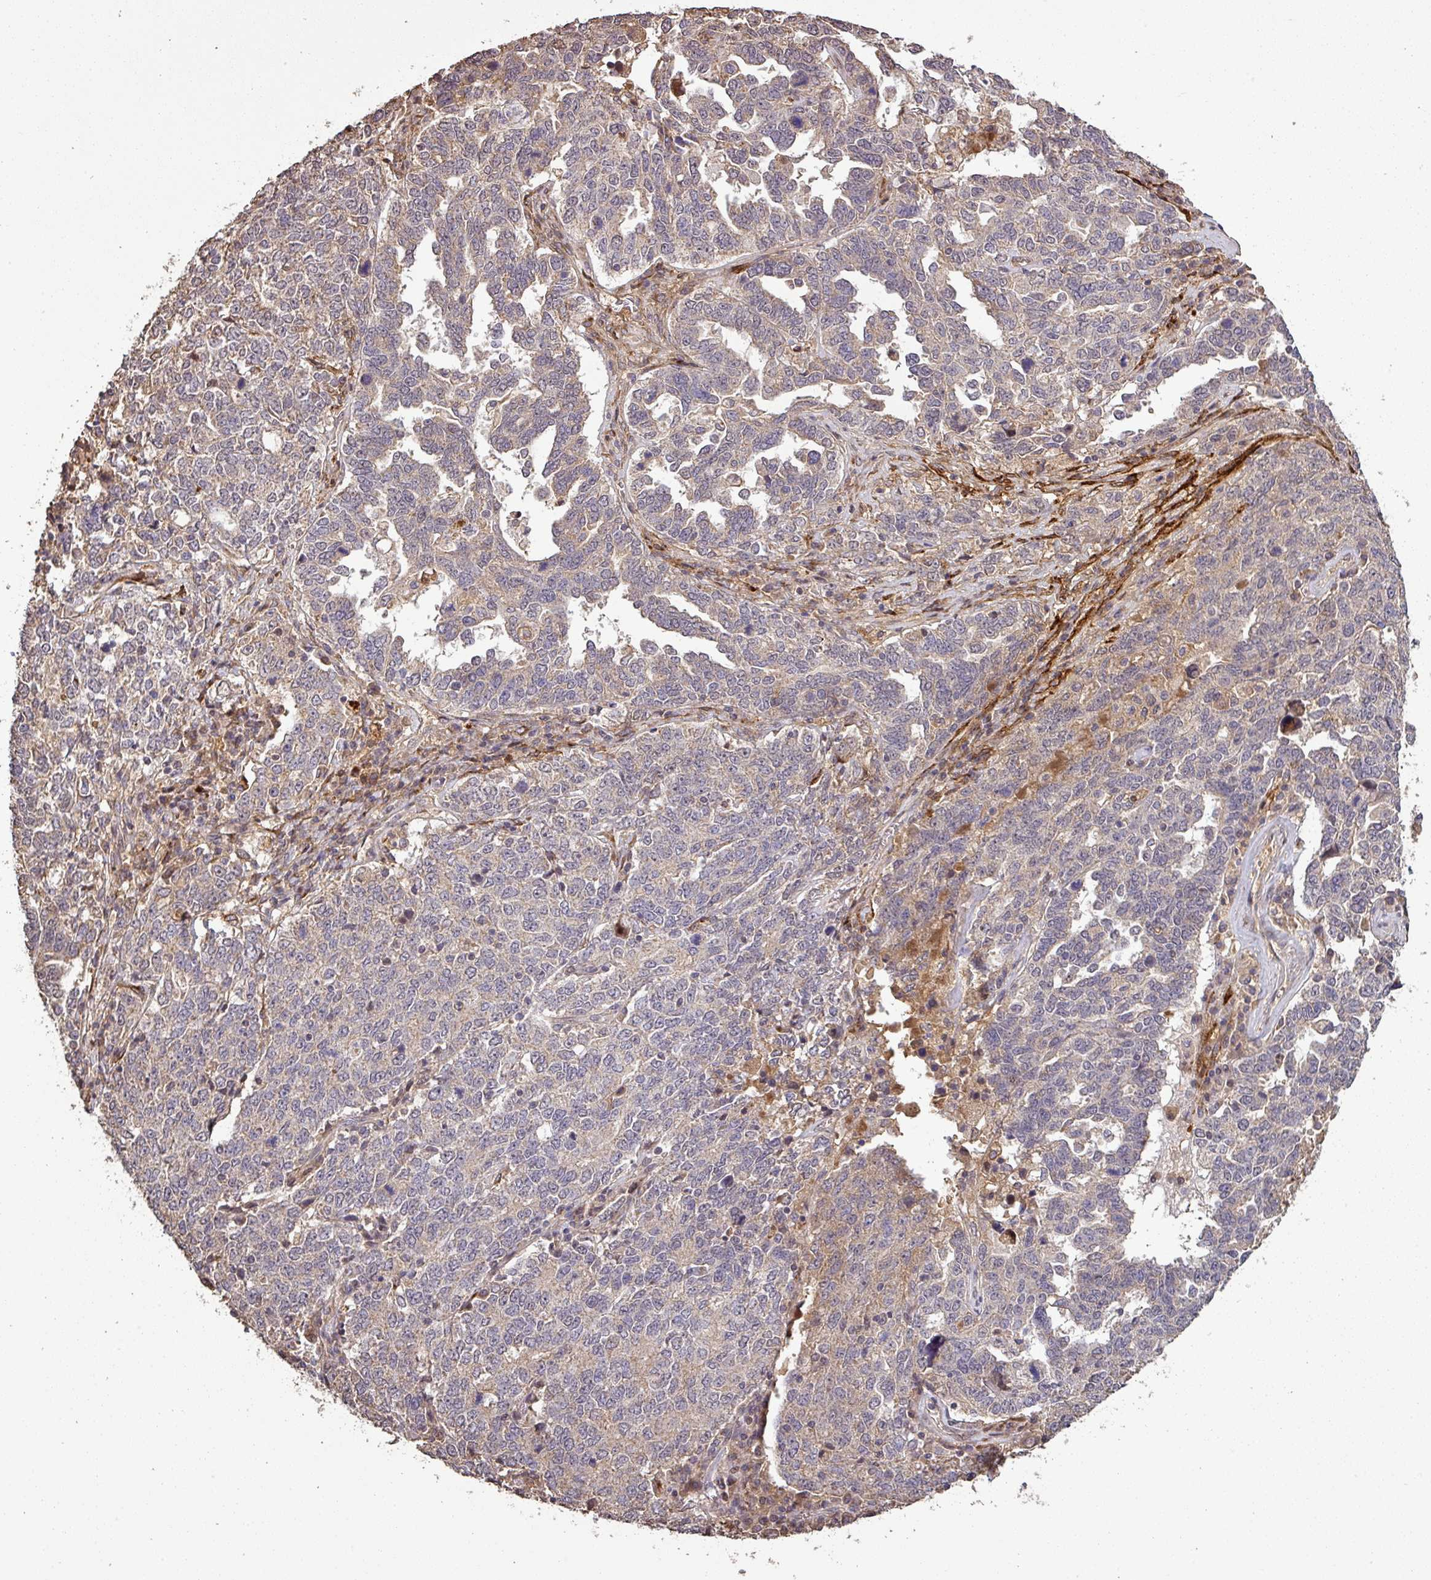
{"staining": {"intensity": "weak", "quantity": "<25%", "location": "cytoplasmic/membranous"}, "tissue": "ovarian cancer", "cell_type": "Tumor cells", "image_type": "cancer", "snomed": [{"axis": "morphology", "description": "Carcinoma, endometroid"}, {"axis": "topography", "description": "Ovary"}], "caption": "A micrograph of human endometroid carcinoma (ovarian) is negative for staining in tumor cells.", "gene": "ISLR", "patient": {"sex": "female", "age": 62}}